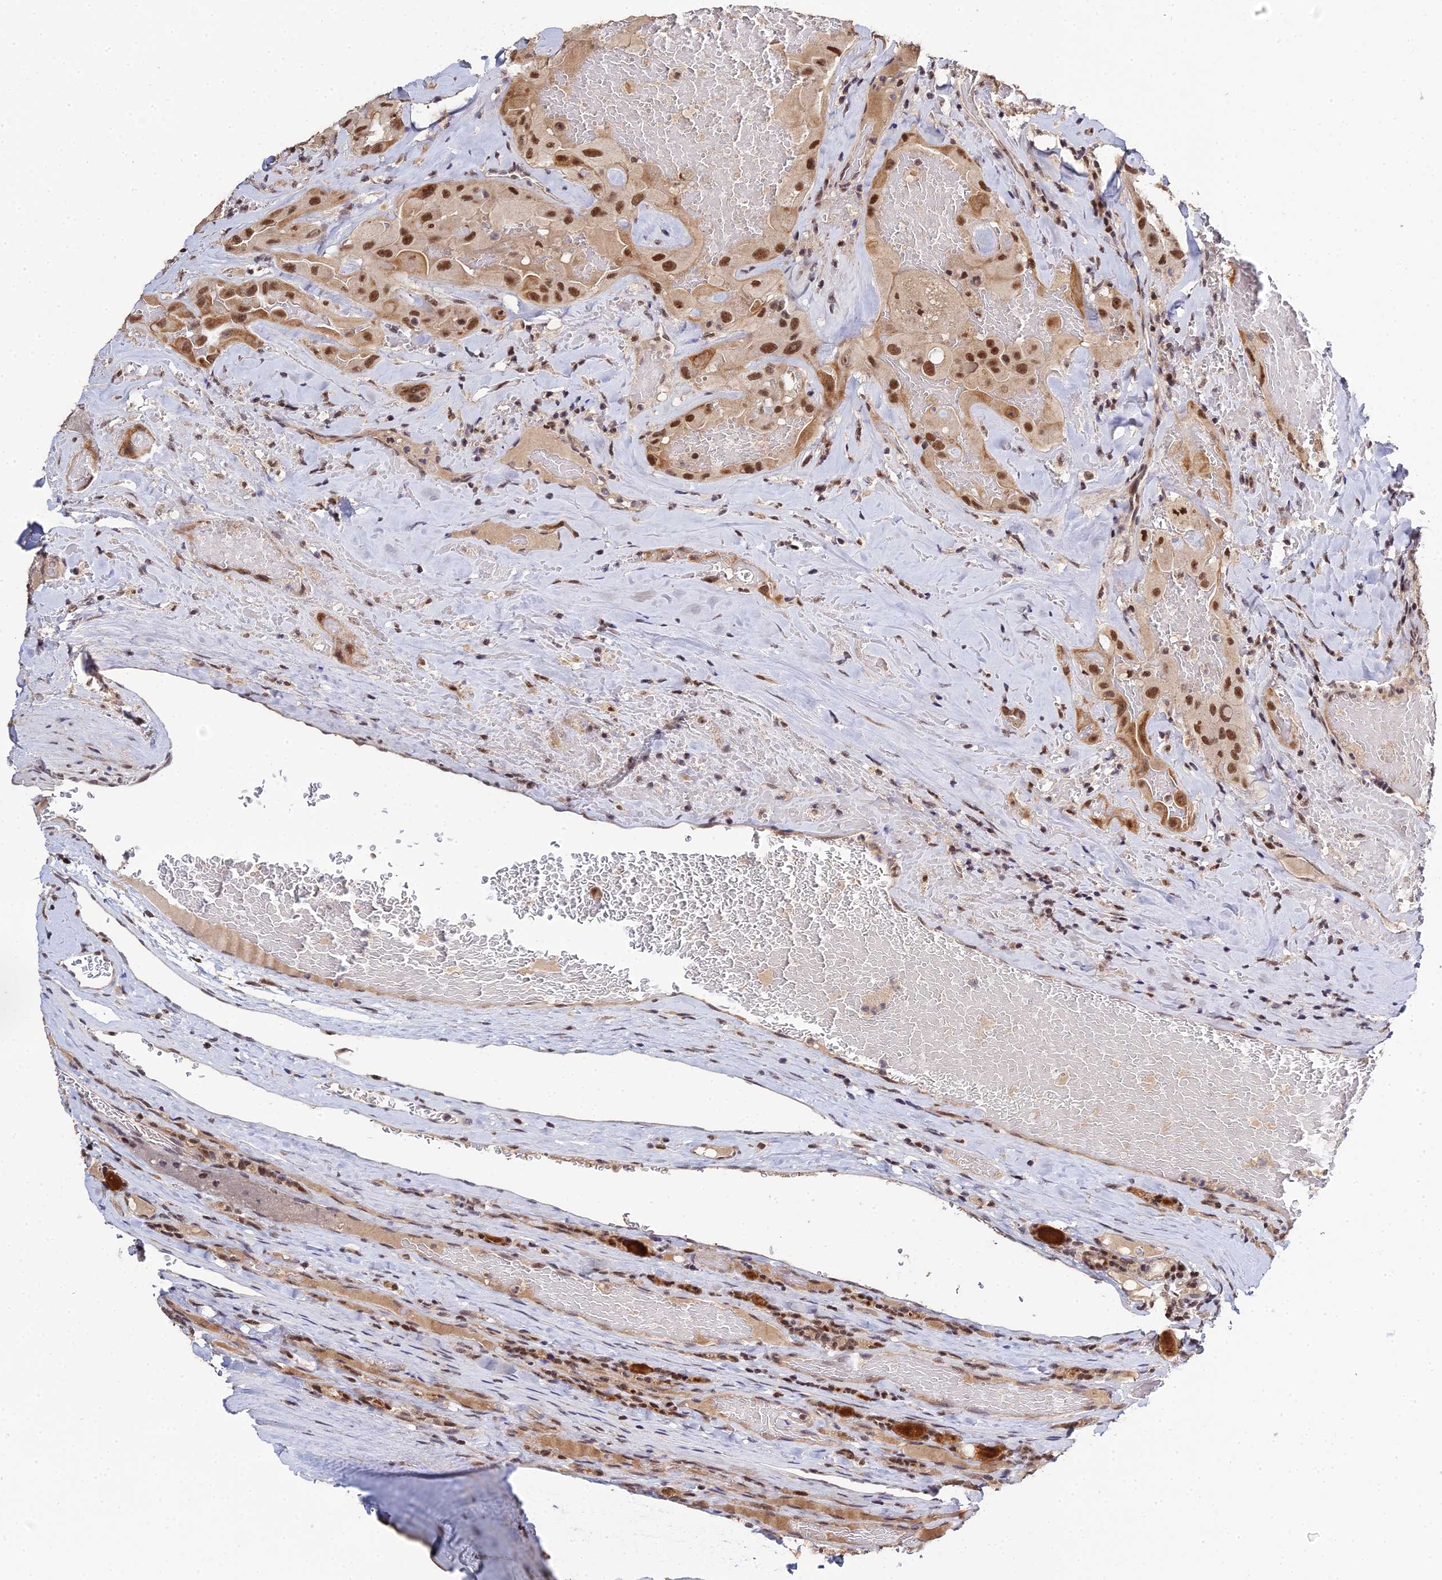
{"staining": {"intensity": "moderate", "quantity": ">75%", "location": "cytoplasmic/membranous,nuclear"}, "tissue": "thyroid cancer", "cell_type": "Tumor cells", "image_type": "cancer", "snomed": [{"axis": "morphology", "description": "Papillary adenocarcinoma, NOS"}, {"axis": "topography", "description": "Thyroid gland"}], "caption": "Protein expression analysis of human thyroid papillary adenocarcinoma reveals moderate cytoplasmic/membranous and nuclear positivity in about >75% of tumor cells.", "gene": "ERCC5", "patient": {"sex": "female", "age": 72}}